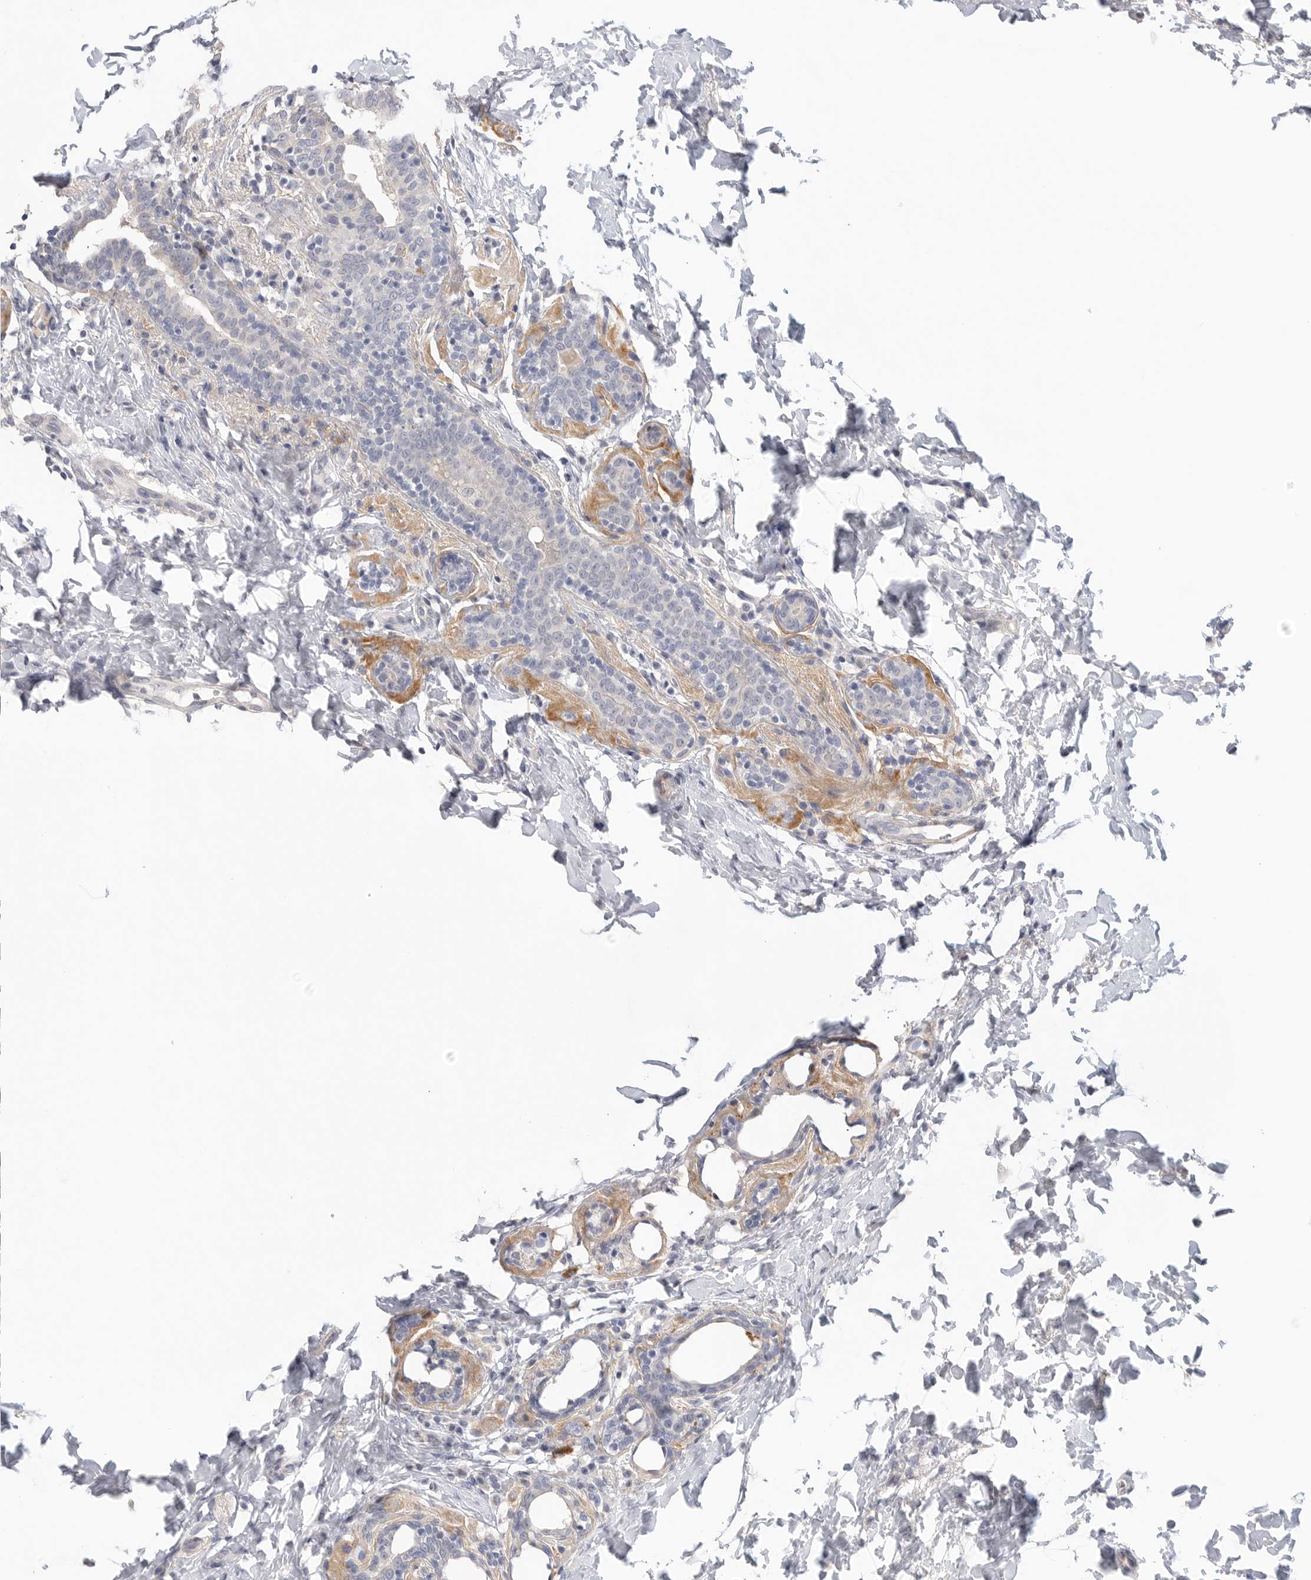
{"staining": {"intensity": "negative", "quantity": "none", "location": "none"}, "tissue": "breast cancer", "cell_type": "Tumor cells", "image_type": "cancer", "snomed": [{"axis": "morphology", "description": "Normal tissue, NOS"}, {"axis": "morphology", "description": "Lobular carcinoma"}, {"axis": "topography", "description": "Breast"}], "caption": "Immunohistochemistry (IHC) of human breast lobular carcinoma exhibits no staining in tumor cells.", "gene": "FBN2", "patient": {"sex": "female", "age": 47}}